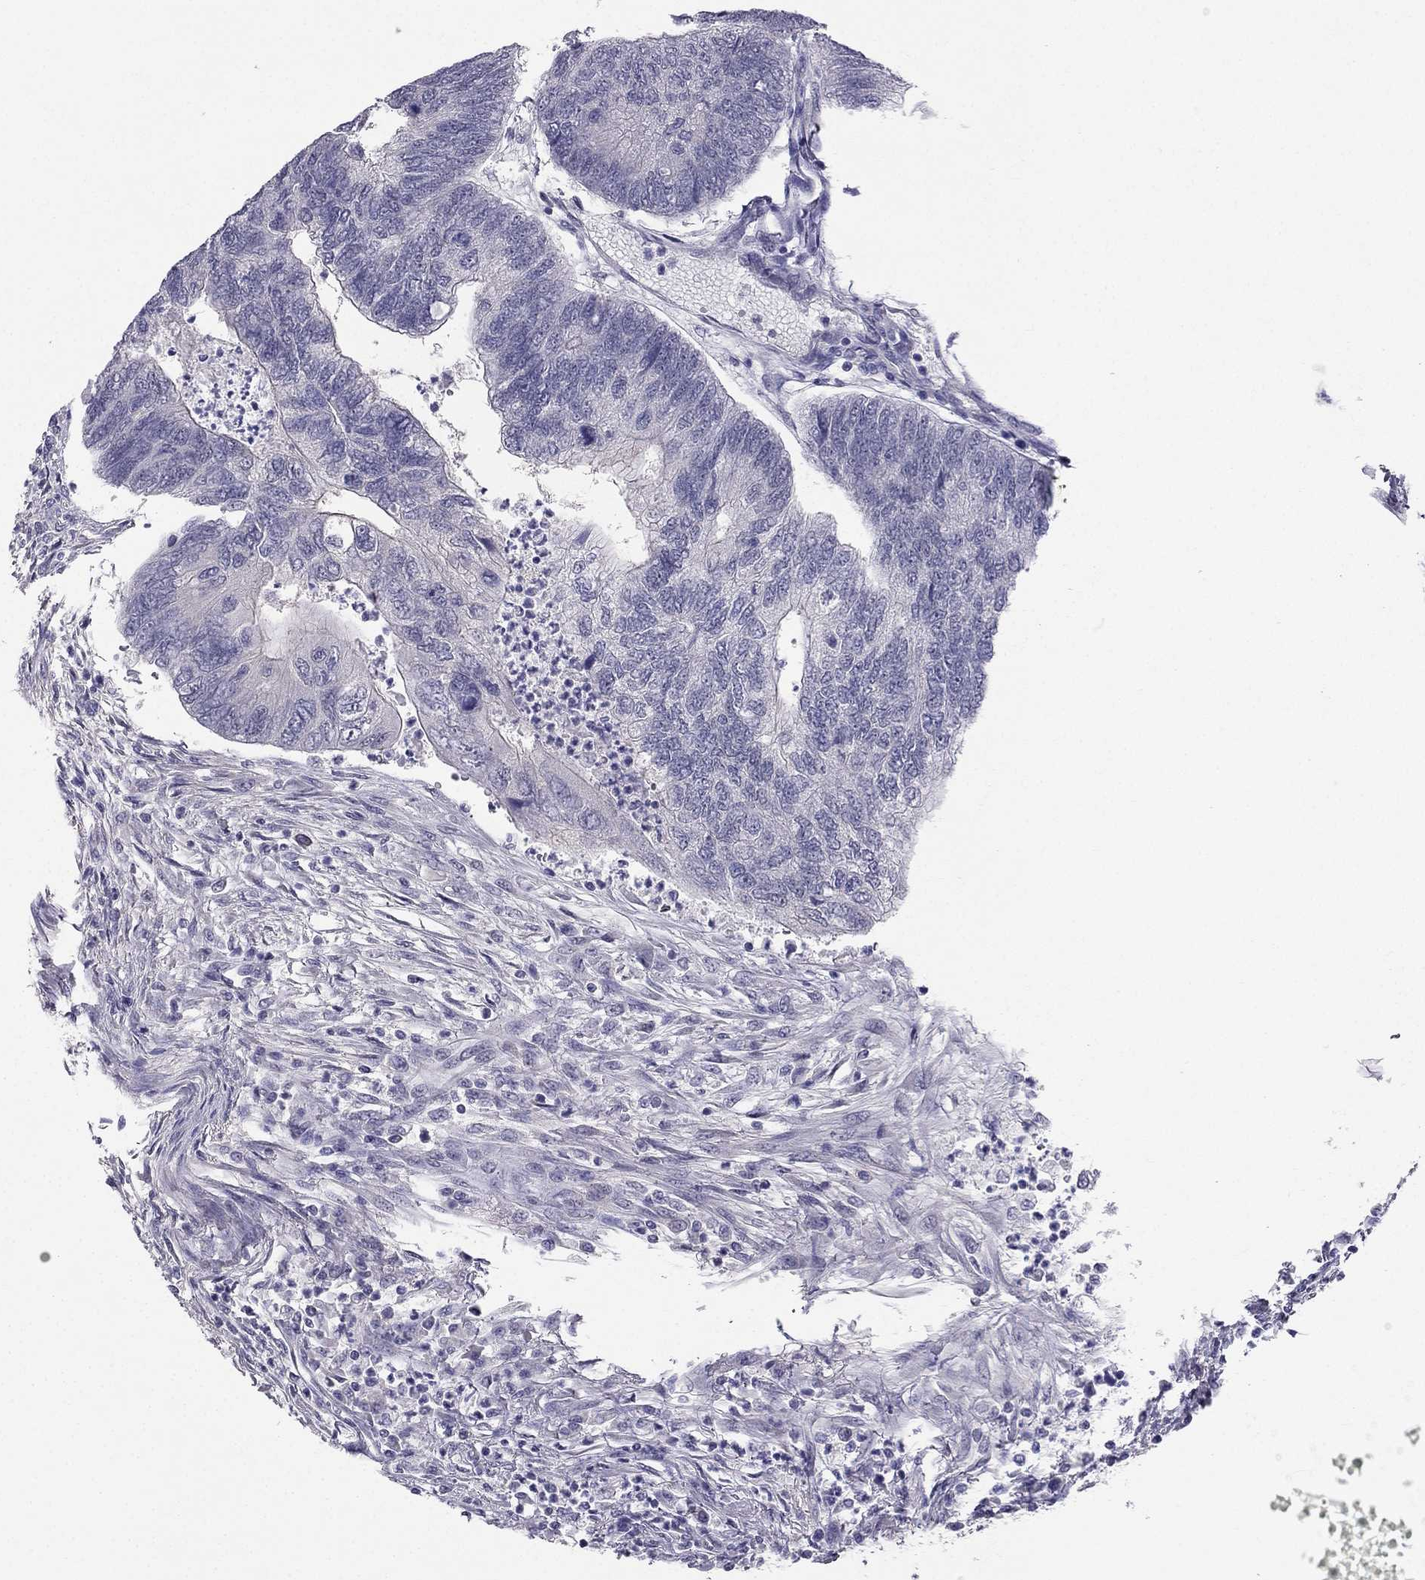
{"staining": {"intensity": "negative", "quantity": "none", "location": "none"}, "tissue": "colorectal cancer", "cell_type": "Tumor cells", "image_type": "cancer", "snomed": [{"axis": "morphology", "description": "Adenocarcinoma, NOS"}, {"axis": "topography", "description": "Colon"}], "caption": "This is a micrograph of IHC staining of adenocarcinoma (colorectal), which shows no positivity in tumor cells. (Stains: DAB immunohistochemistry with hematoxylin counter stain, Microscopy: brightfield microscopy at high magnification).", "gene": "HSFX1", "patient": {"sex": "female", "age": 67}}